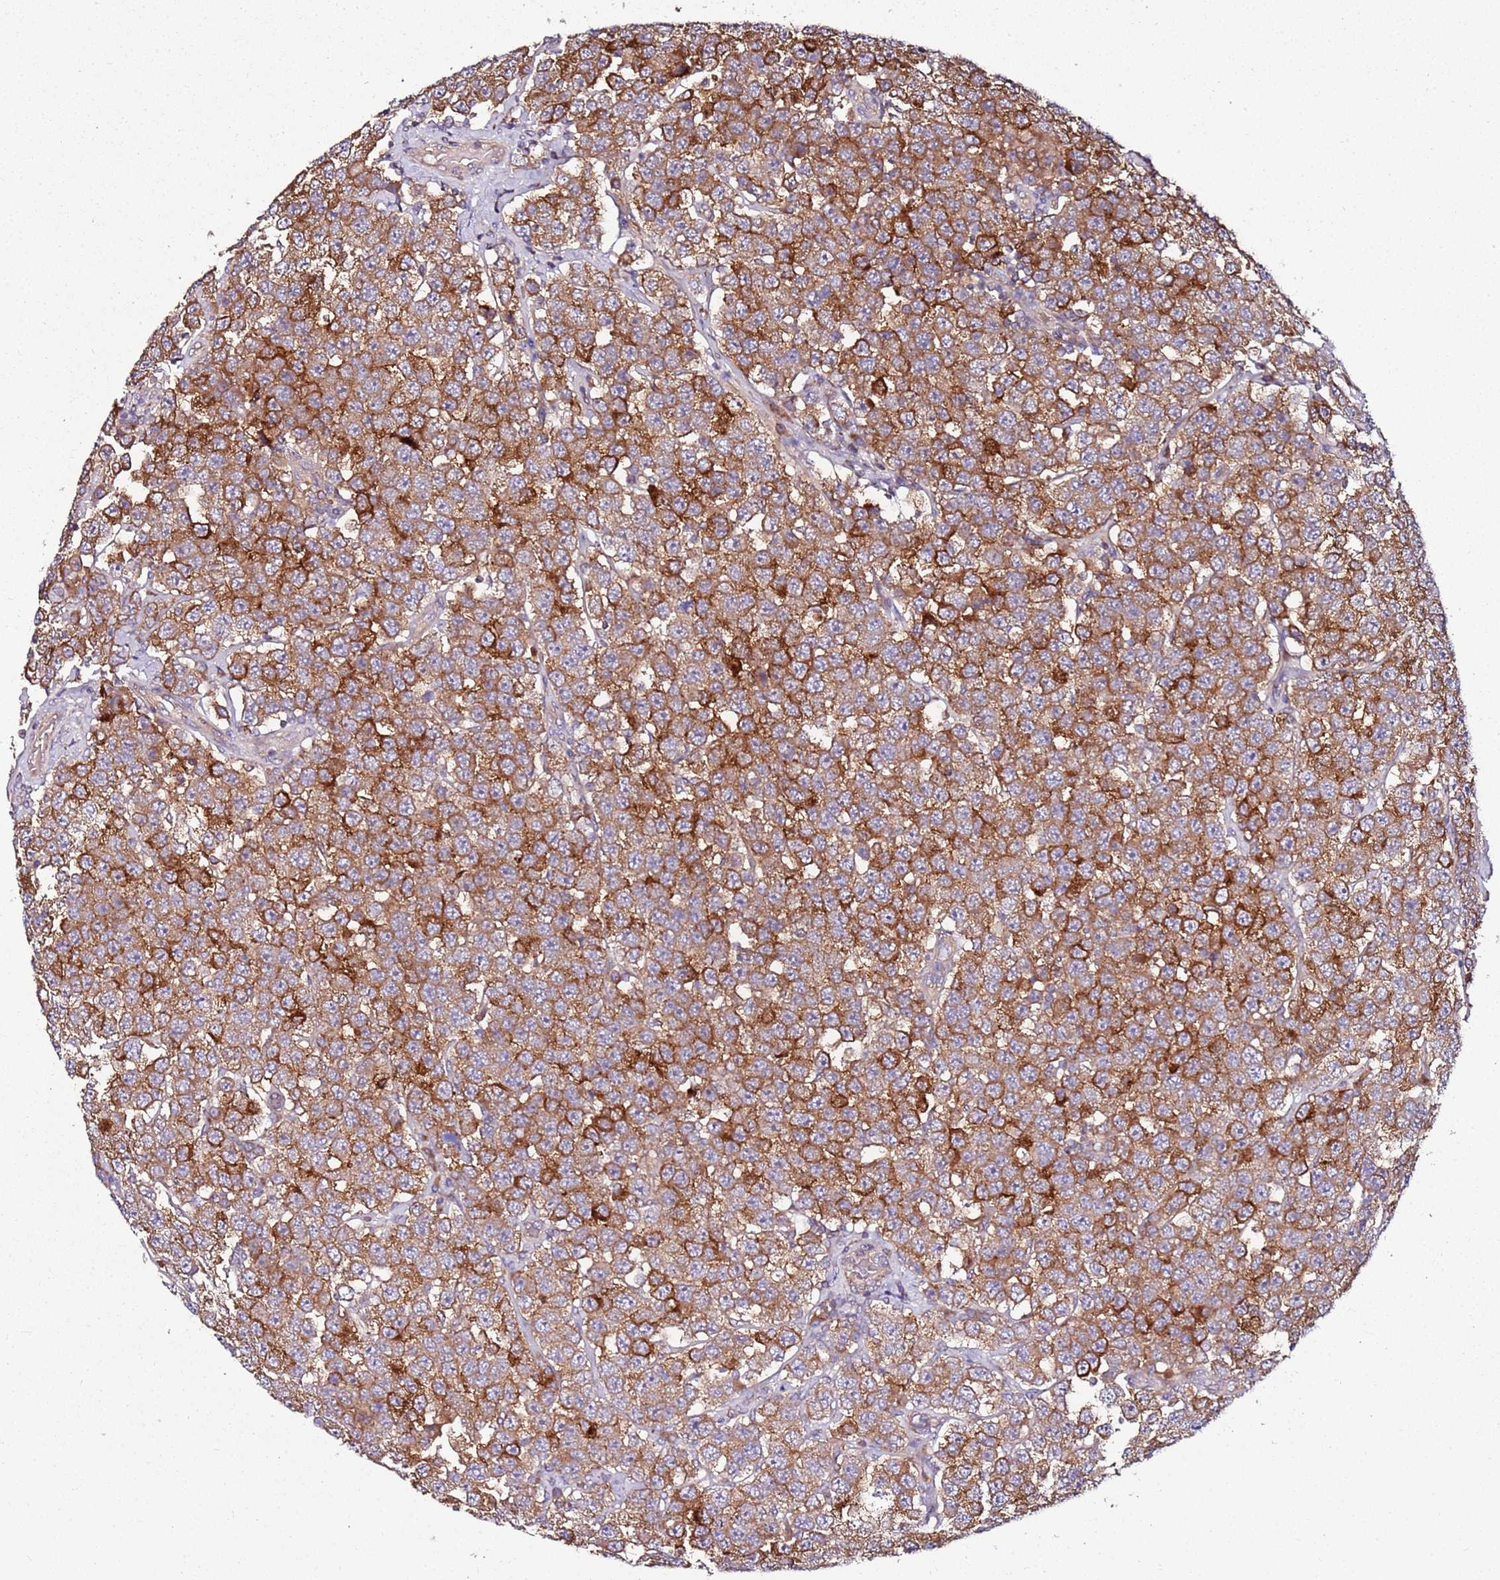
{"staining": {"intensity": "moderate", "quantity": ">75%", "location": "cytoplasmic/membranous"}, "tissue": "testis cancer", "cell_type": "Tumor cells", "image_type": "cancer", "snomed": [{"axis": "morphology", "description": "Seminoma, NOS"}, {"axis": "topography", "description": "Testis"}], "caption": "Protein expression analysis of human testis cancer reveals moderate cytoplasmic/membranous staining in about >75% of tumor cells.", "gene": "KRTAP21-3", "patient": {"sex": "male", "age": 28}}